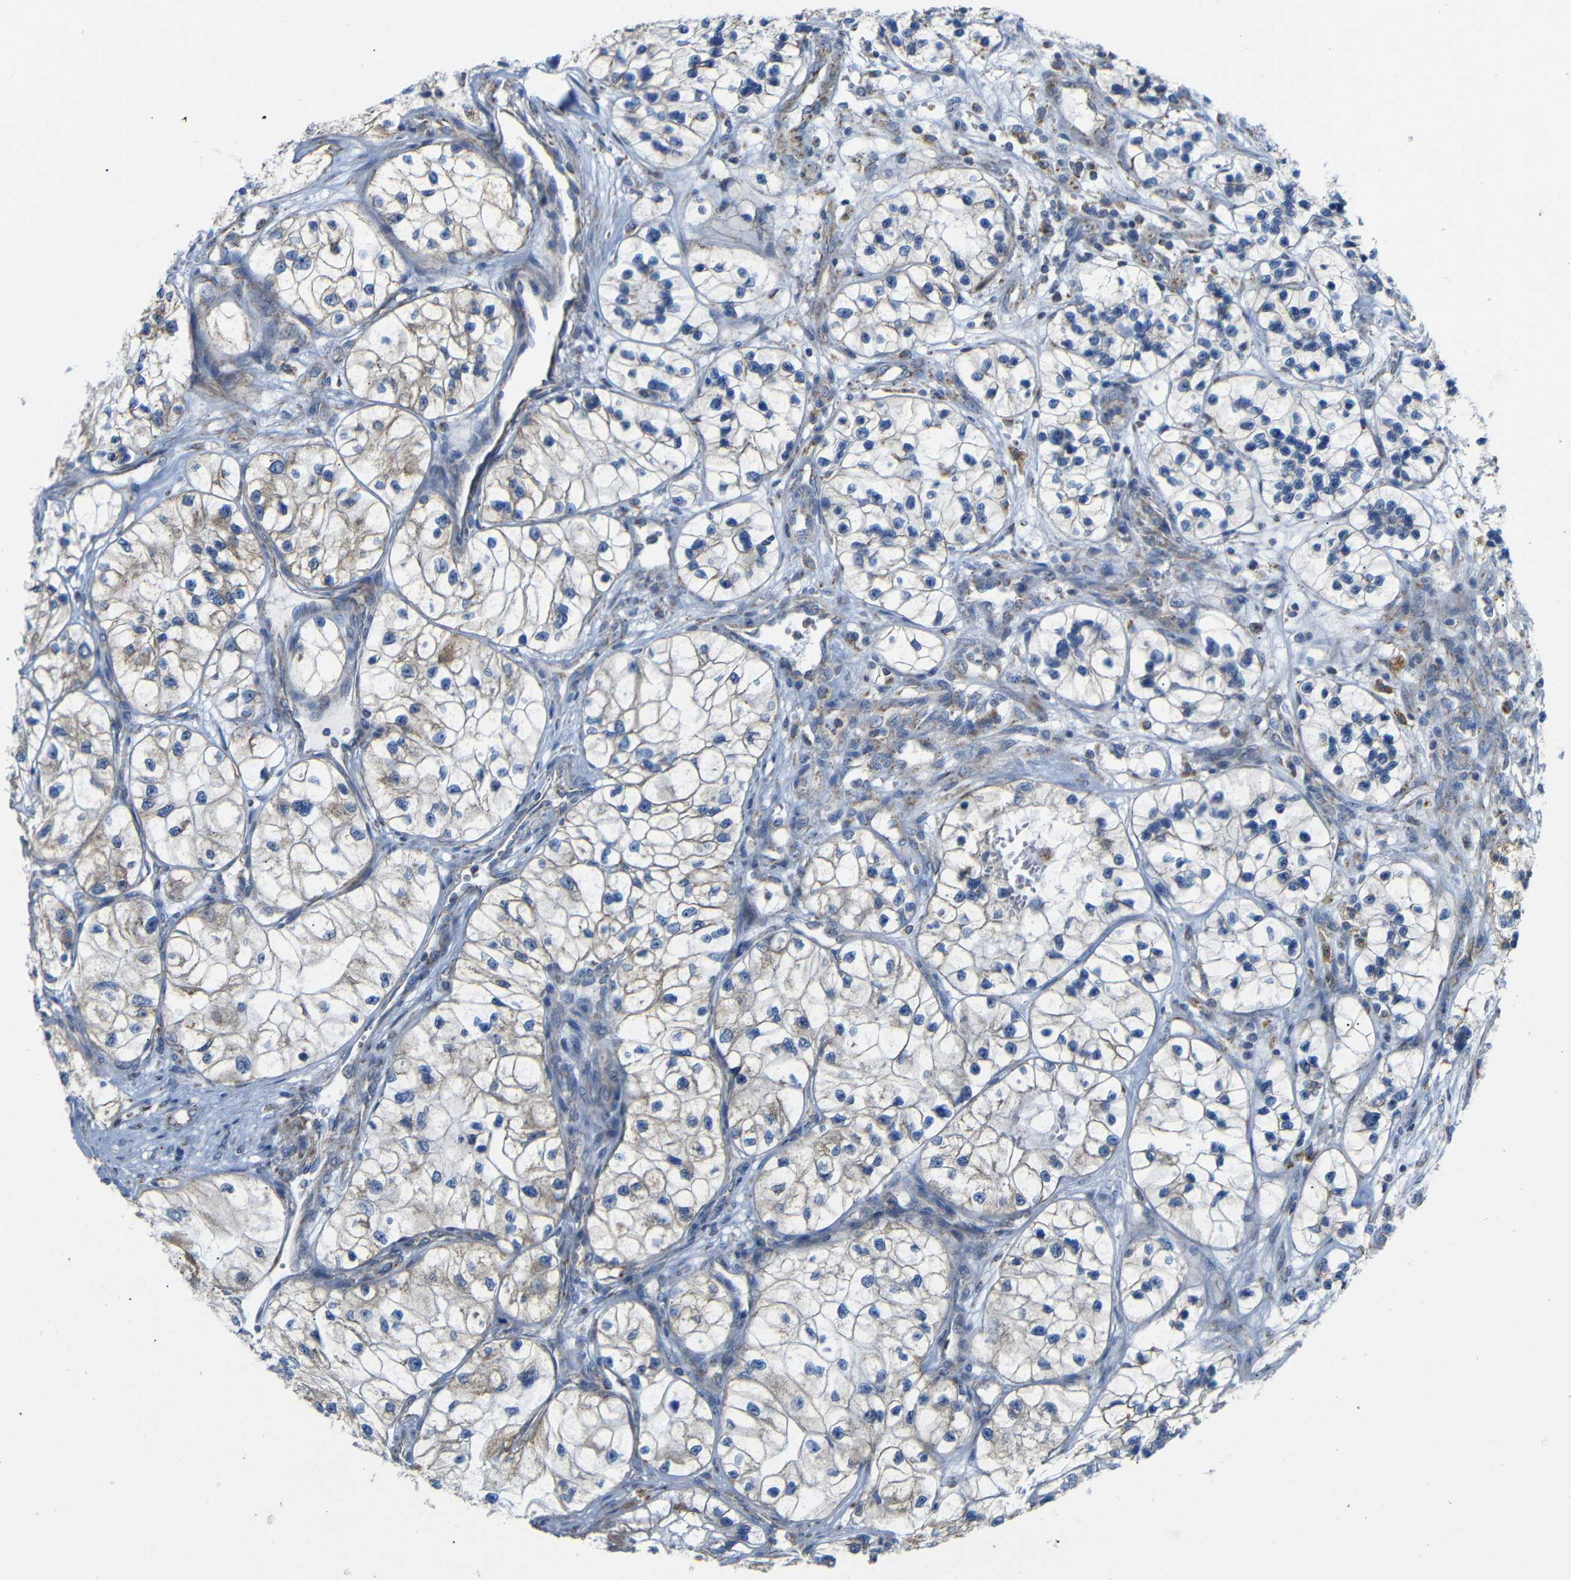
{"staining": {"intensity": "weak", "quantity": "<25%", "location": "cytoplasmic/membranous"}, "tissue": "renal cancer", "cell_type": "Tumor cells", "image_type": "cancer", "snomed": [{"axis": "morphology", "description": "Adenocarcinoma, NOS"}, {"axis": "topography", "description": "Kidney"}], "caption": "Renal adenocarcinoma was stained to show a protein in brown. There is no significant positivity in tumor cells.", "gene": "FAM171B", "patient": {"sex": "female", "age": 57}}